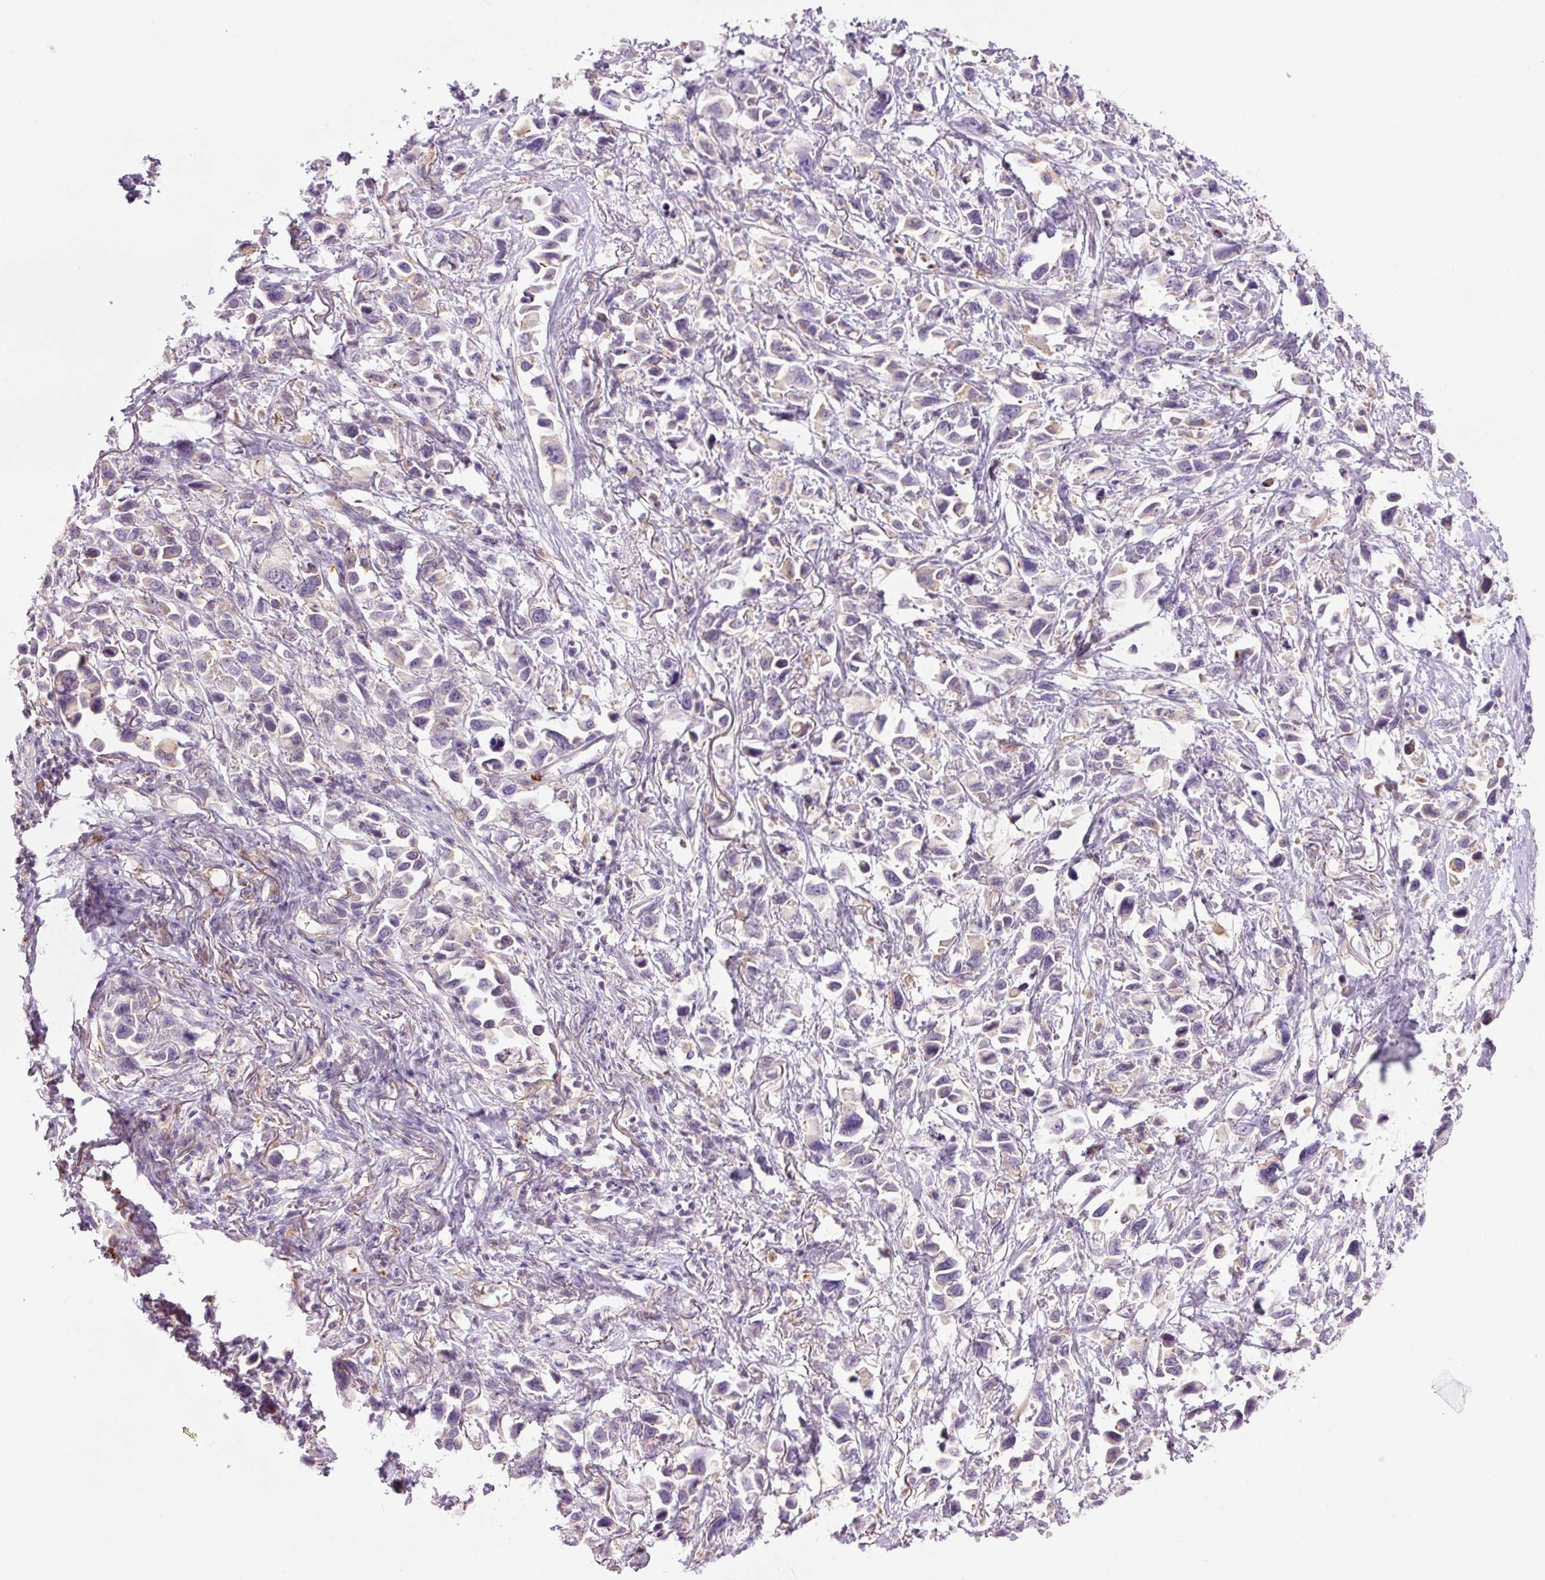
{"staining": {"intensity": "weak", "quantity": "<25%", "location": "cytoplasmic/membranous"}, "tissue": "stomach cancer", "cell_type": "Tumor cells", "image_type": "cancer", "snomed": [{"axis": "morphology", "description": "Adenocarcinoma, NOS"}, {"axis": "topography", "description": "Stomach"}], "caption": "Immunohistochemistry of human stomach cancer exhibits no staining in tumor cells.", "gene": "SH2D6", "patient": {"sex": "female", "age": 81}}